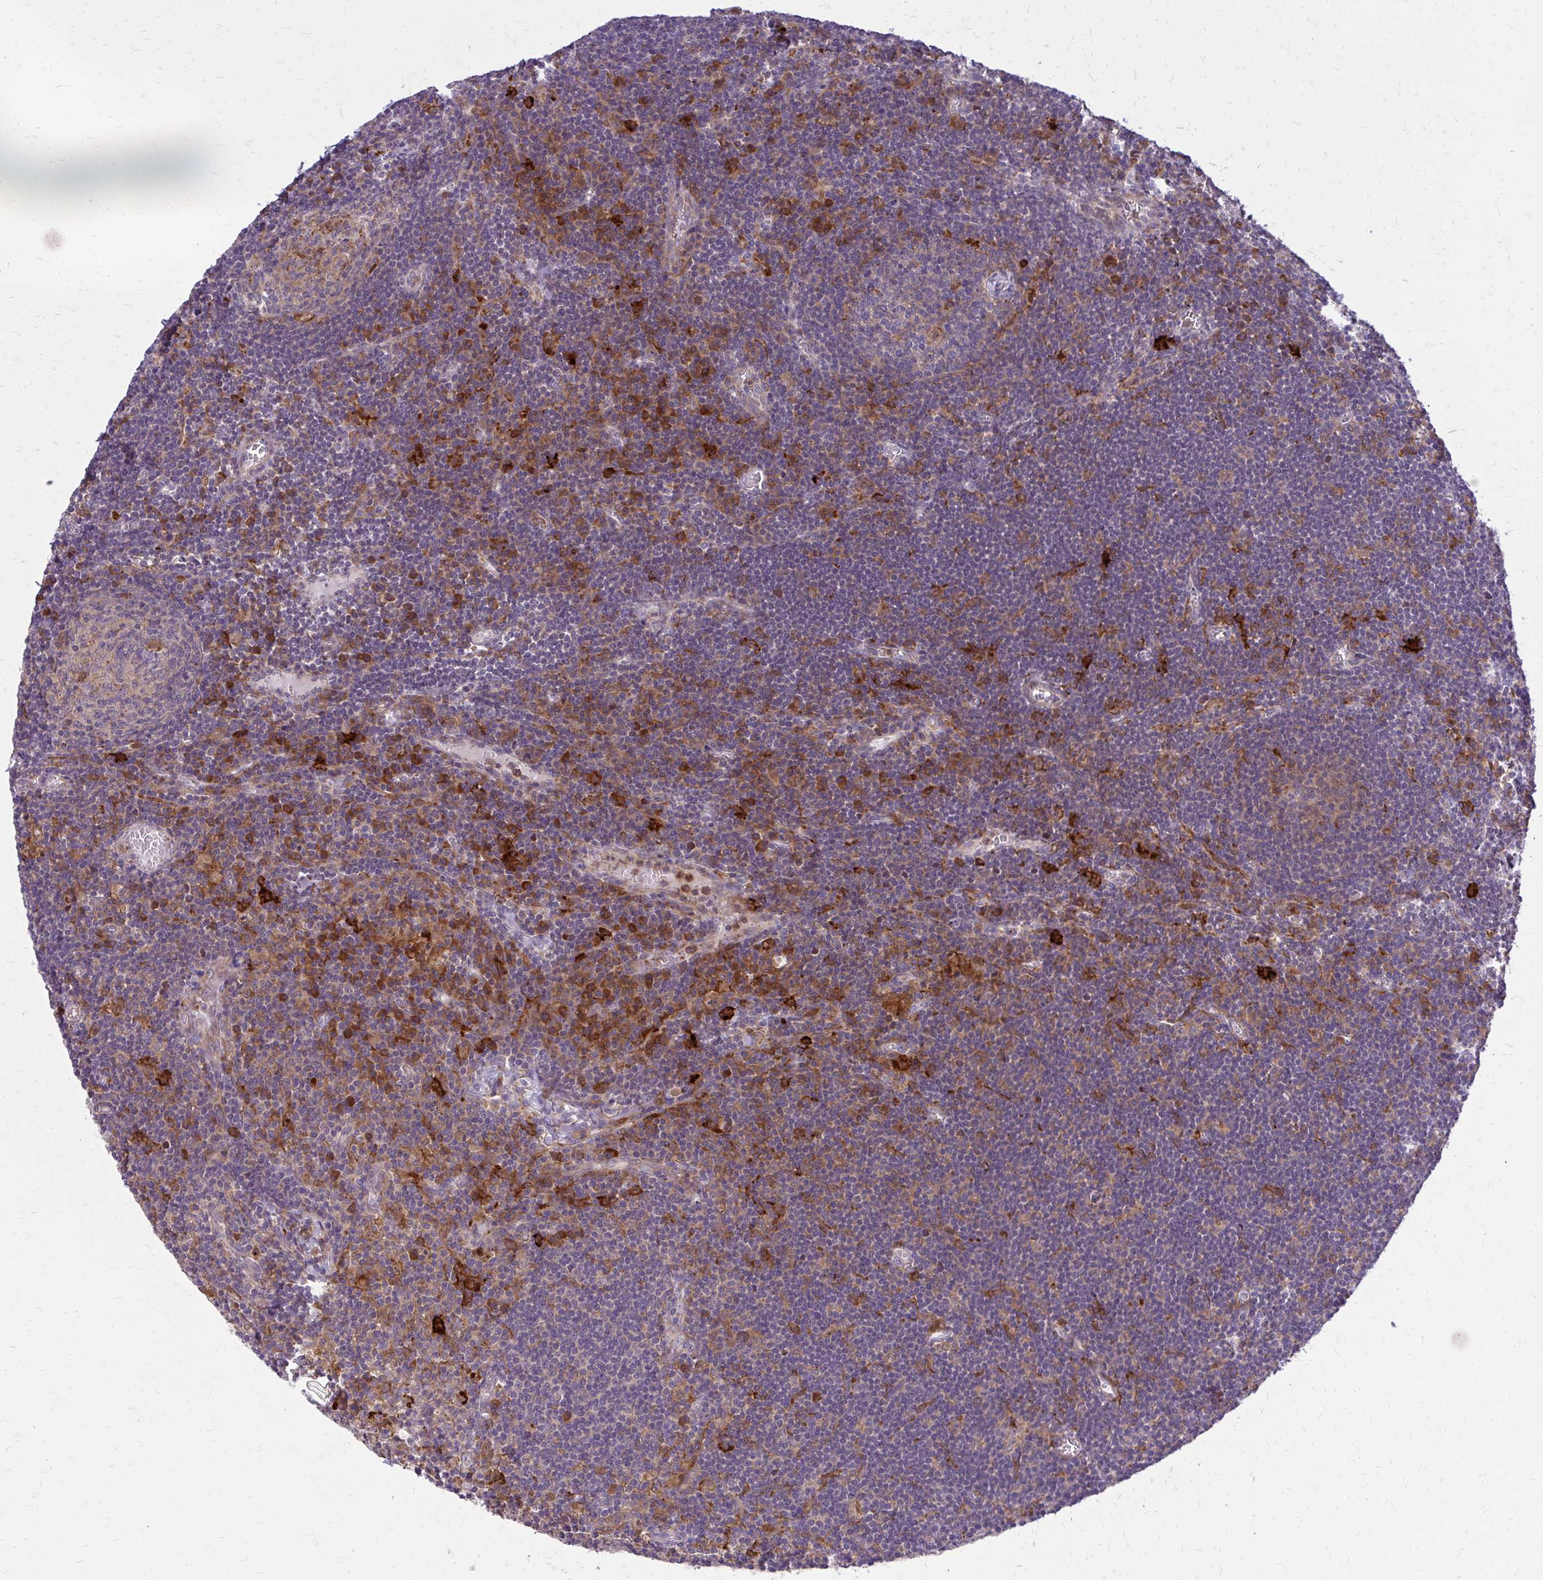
{"staining": {"intensity": "moderate", "quantity": "<25%", "location": "cytoplasmic/membranous"}, "tissue": "lymph node", "cell_type": "Germinal center cells", "image_type": "normal", "snomed": [{"axis": "morphology", "description": "Normal tissue, NOS"}, {"axis": "topography", "description": "Lymph node"}], "caption": "Immunohistochemical staining of normal human lymph node shows <25% levels of moderate cytoplasmic/membranous protein staining in approximately <25% of germinal center cells.", "gene": "OXNAD1", "patient": {"sex": "male", "age": 67}}